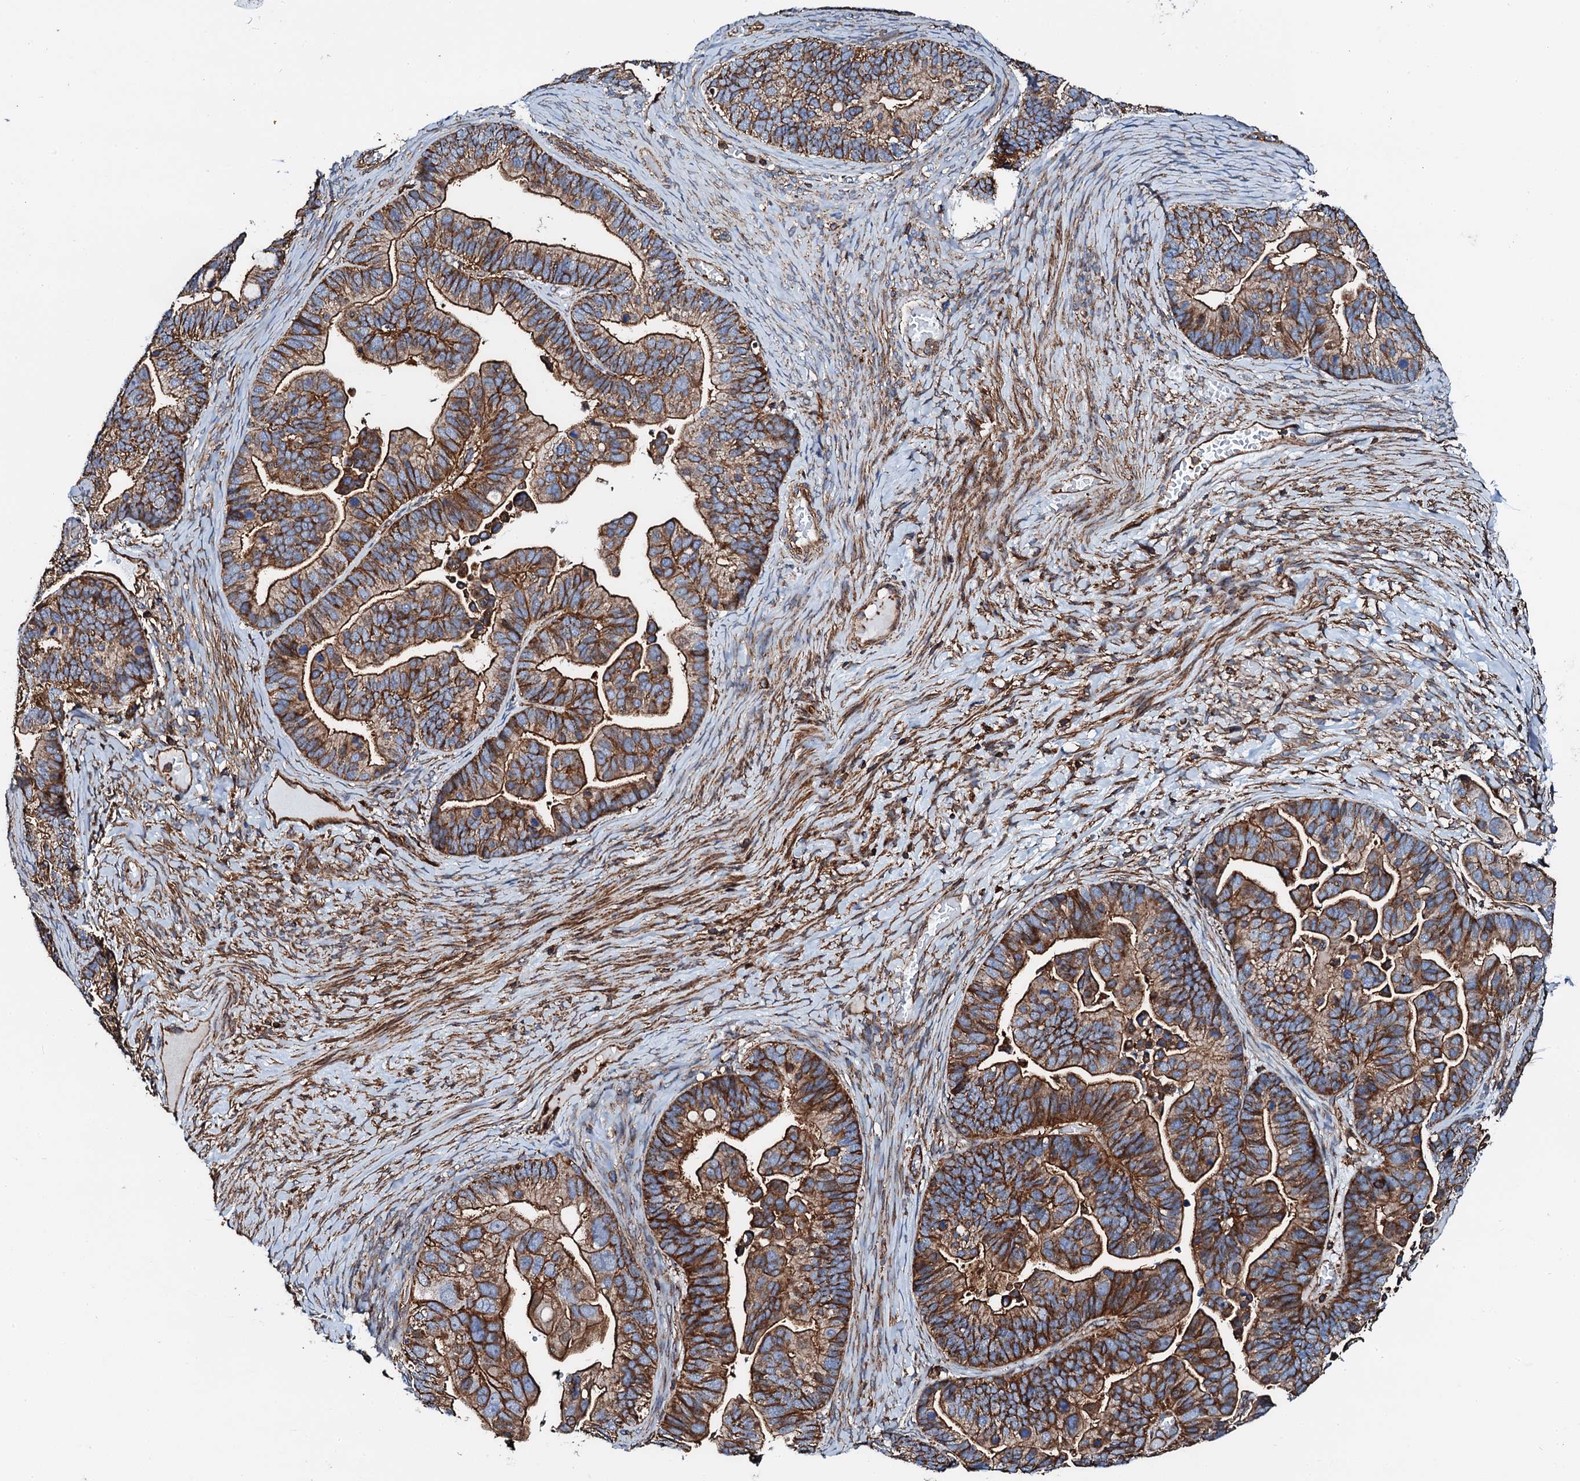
{"staining": {"intensity": "strong", "quantity": ">75%", "location": "cytoplasmic/membranous"}, "tissue": "ovarian cancer", "cell_type": "Tumor cells", "image_type": "cancer", "snomed": [{"axis": "morphology", "description": "Cystadenocarcinoma, serous, NOS"}, {"axis": "topography", "description": "Ovary"}], "caption": "This is a micrograph of IHC staining of ovarian serous cystadenocarcinoma, which shows strong staining in the cytoplasmic/membranous of tumor cells.", "gene": "INTS10", "patient": {"sex": "female", "age": 56}}